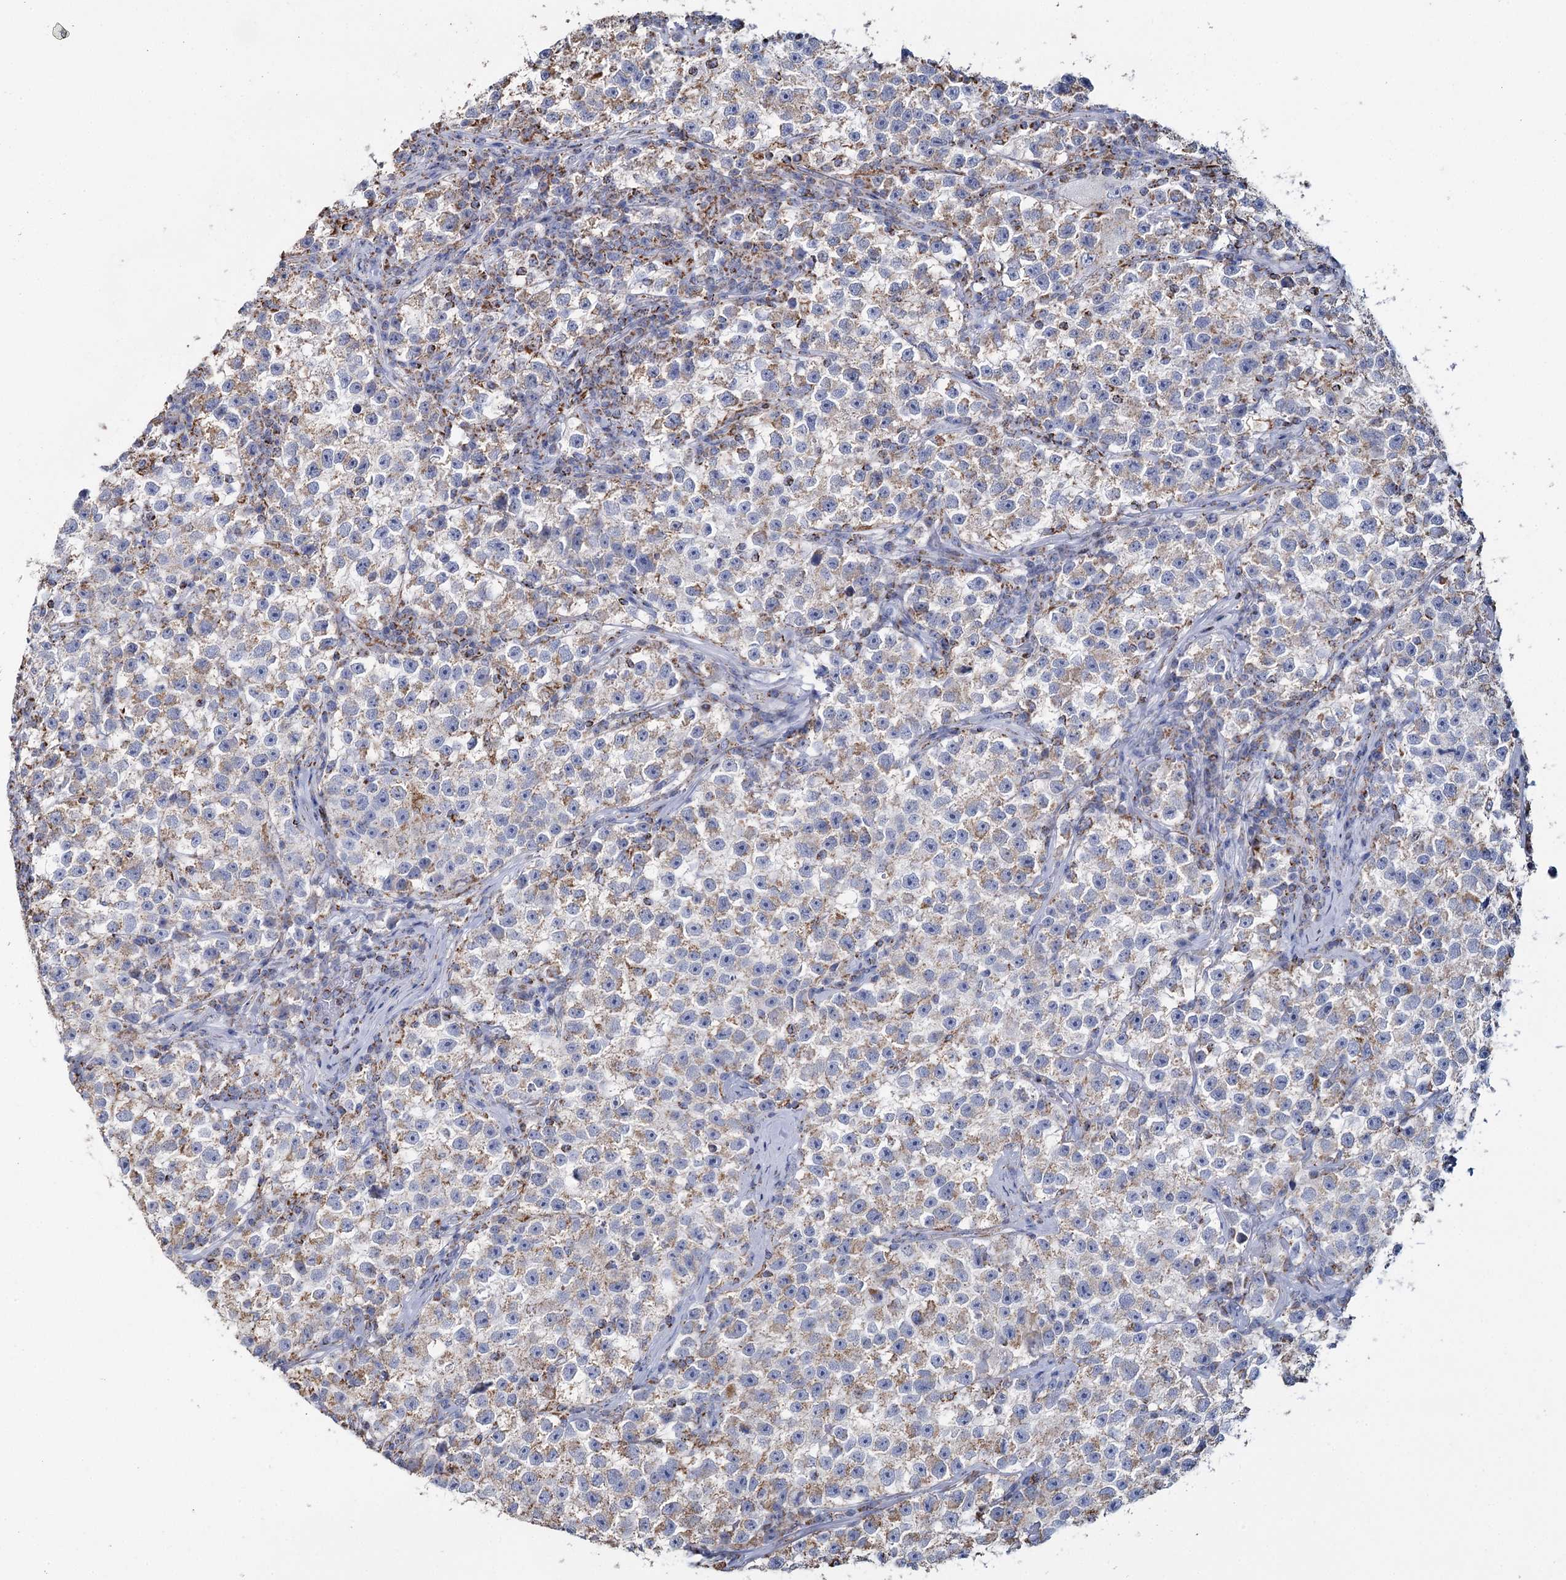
{"staining": {"intensity": "weak", "quantity": "25%-75%", "location": "cytoplasmic/membranous"}, "tissue": "testis cancer", "cell_type": "Tumor cells", "image_type": "cancer", "snomed": [{"axis": "morphology", "description": "Seminoma, NOS"}, {"axis": "topography", "description": "Testis"}], "caption": "IHC staining of seminoma (testis), which shows low levels of weak cytoplasmic/membranous staining in about 25%-75% of tumor cells indicating weak cytoplasmic/membranous protein expression. The staining was performed using DAB (3,3'-diaminobenzidine) (brown) for protein detection and nuclei were counterstained in hematoxylin (blue).", "gene": "MRPL44", "patient": {"sex": "male", "age": 22}}